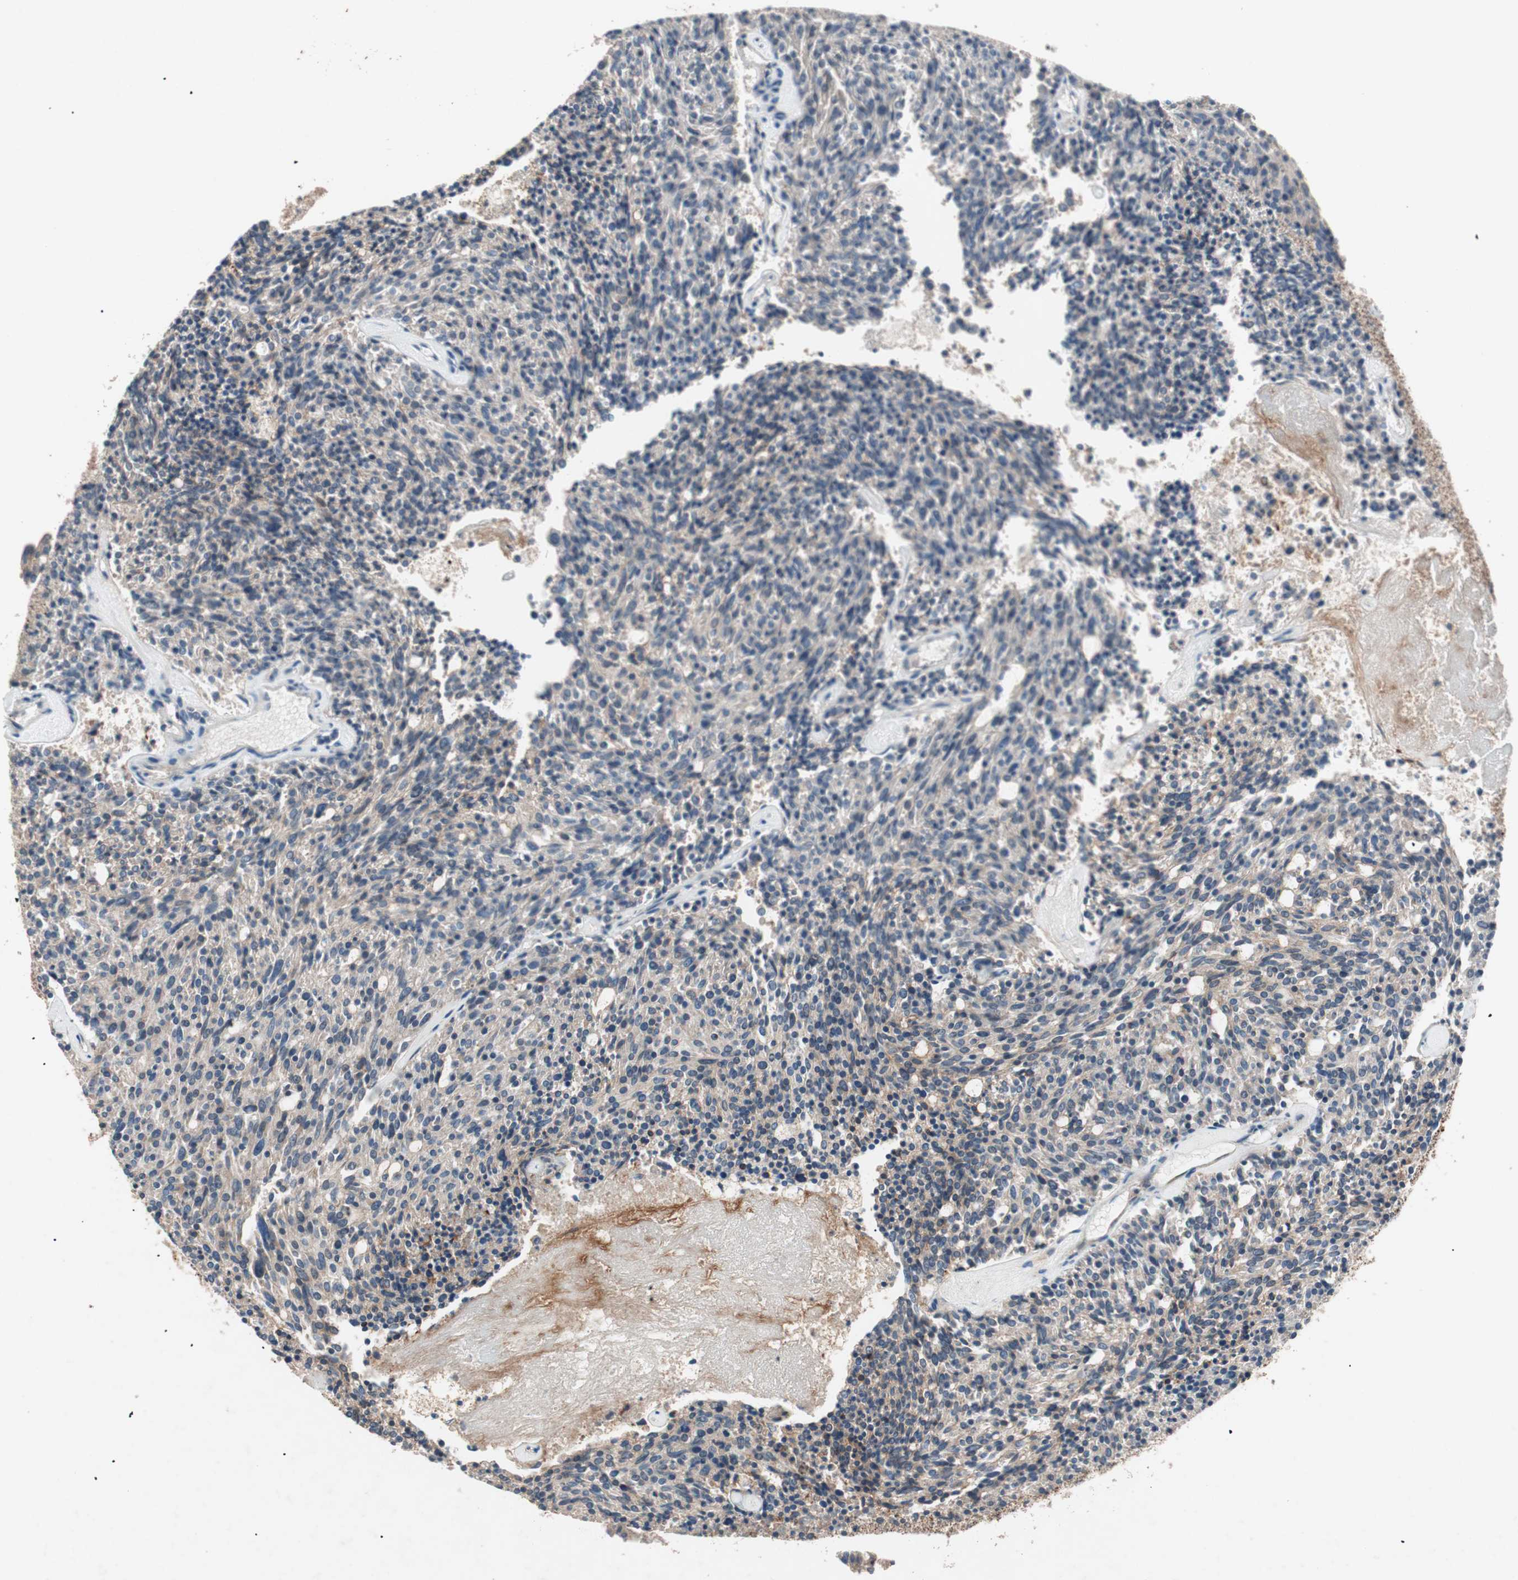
{"staining": {"intensity": "negative", "quantity": "none", "location": "none"}, "tissue": "carcinoid", "cell_type": "Tumor cells", "image_type": "cancer", "snomed": [{"axis": "morphology", "description": "Carcinoid, malignant, NOS"}, {"axis": "topography", "description": "Pancreas"}], "caption": "Immunohistochemistry (IHC) histopathology image of neoplastic tissue: human malignant carcinoid stained with DAB shows no significant protein positivity in tumor cells.", "gene": "HPN", "patient": {"sex": "female", "age": 54}}